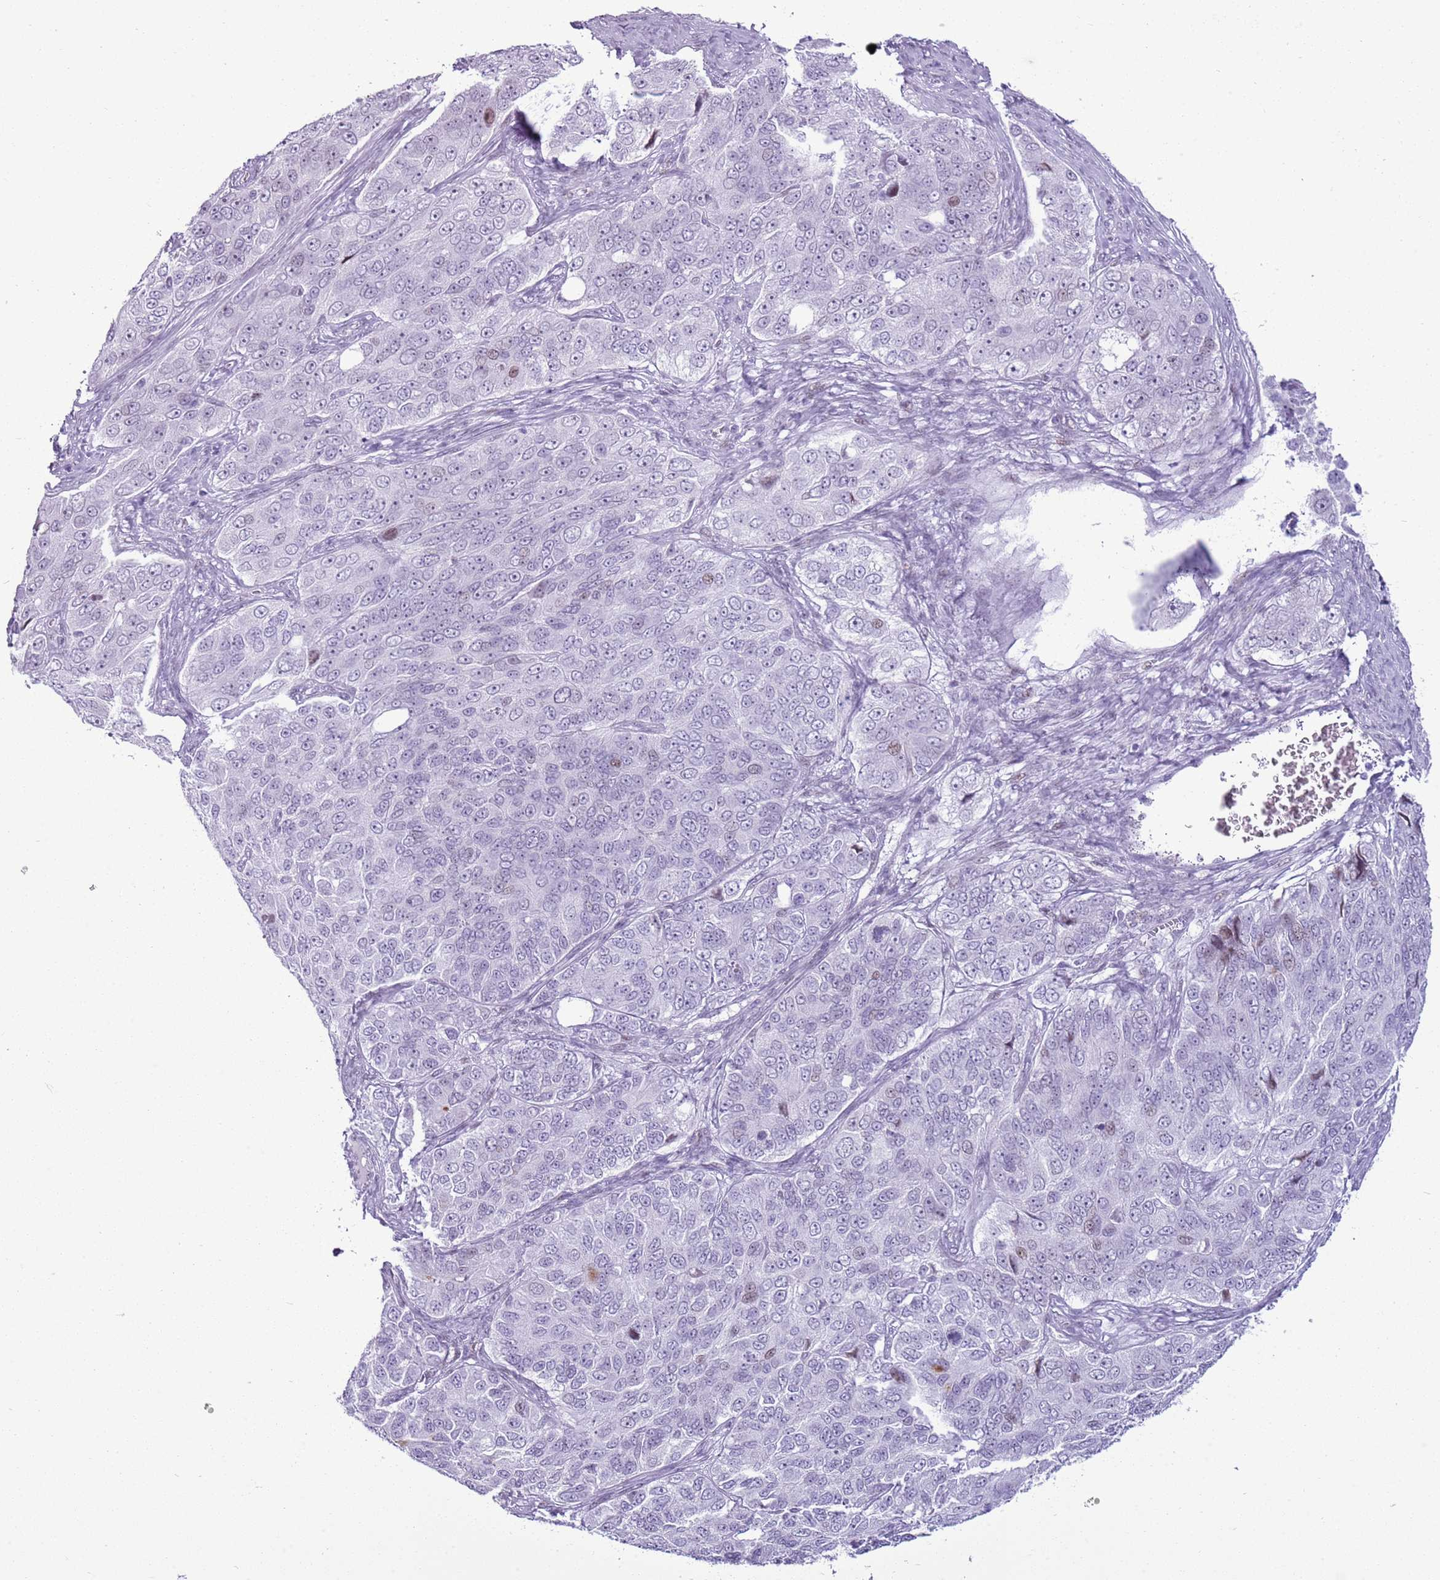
{"staining": {"intensity": "negative", "quantity": "none", "location": "none"}, "tissue": "ovarian cancer", "cell_type": "Tumor cells", "image_type": "cancer", "snomed": [{"axis": "morphology", "description": "Carcinoma, endometroid"}, {"axis": "topography", "description": "Ovary"}], "caption": "Tumor cells are negative for protein expression in human endometroid carcinoma (ovarian).", "gene": "ASIP", "patient": {"sex": "female", "age": 51}}